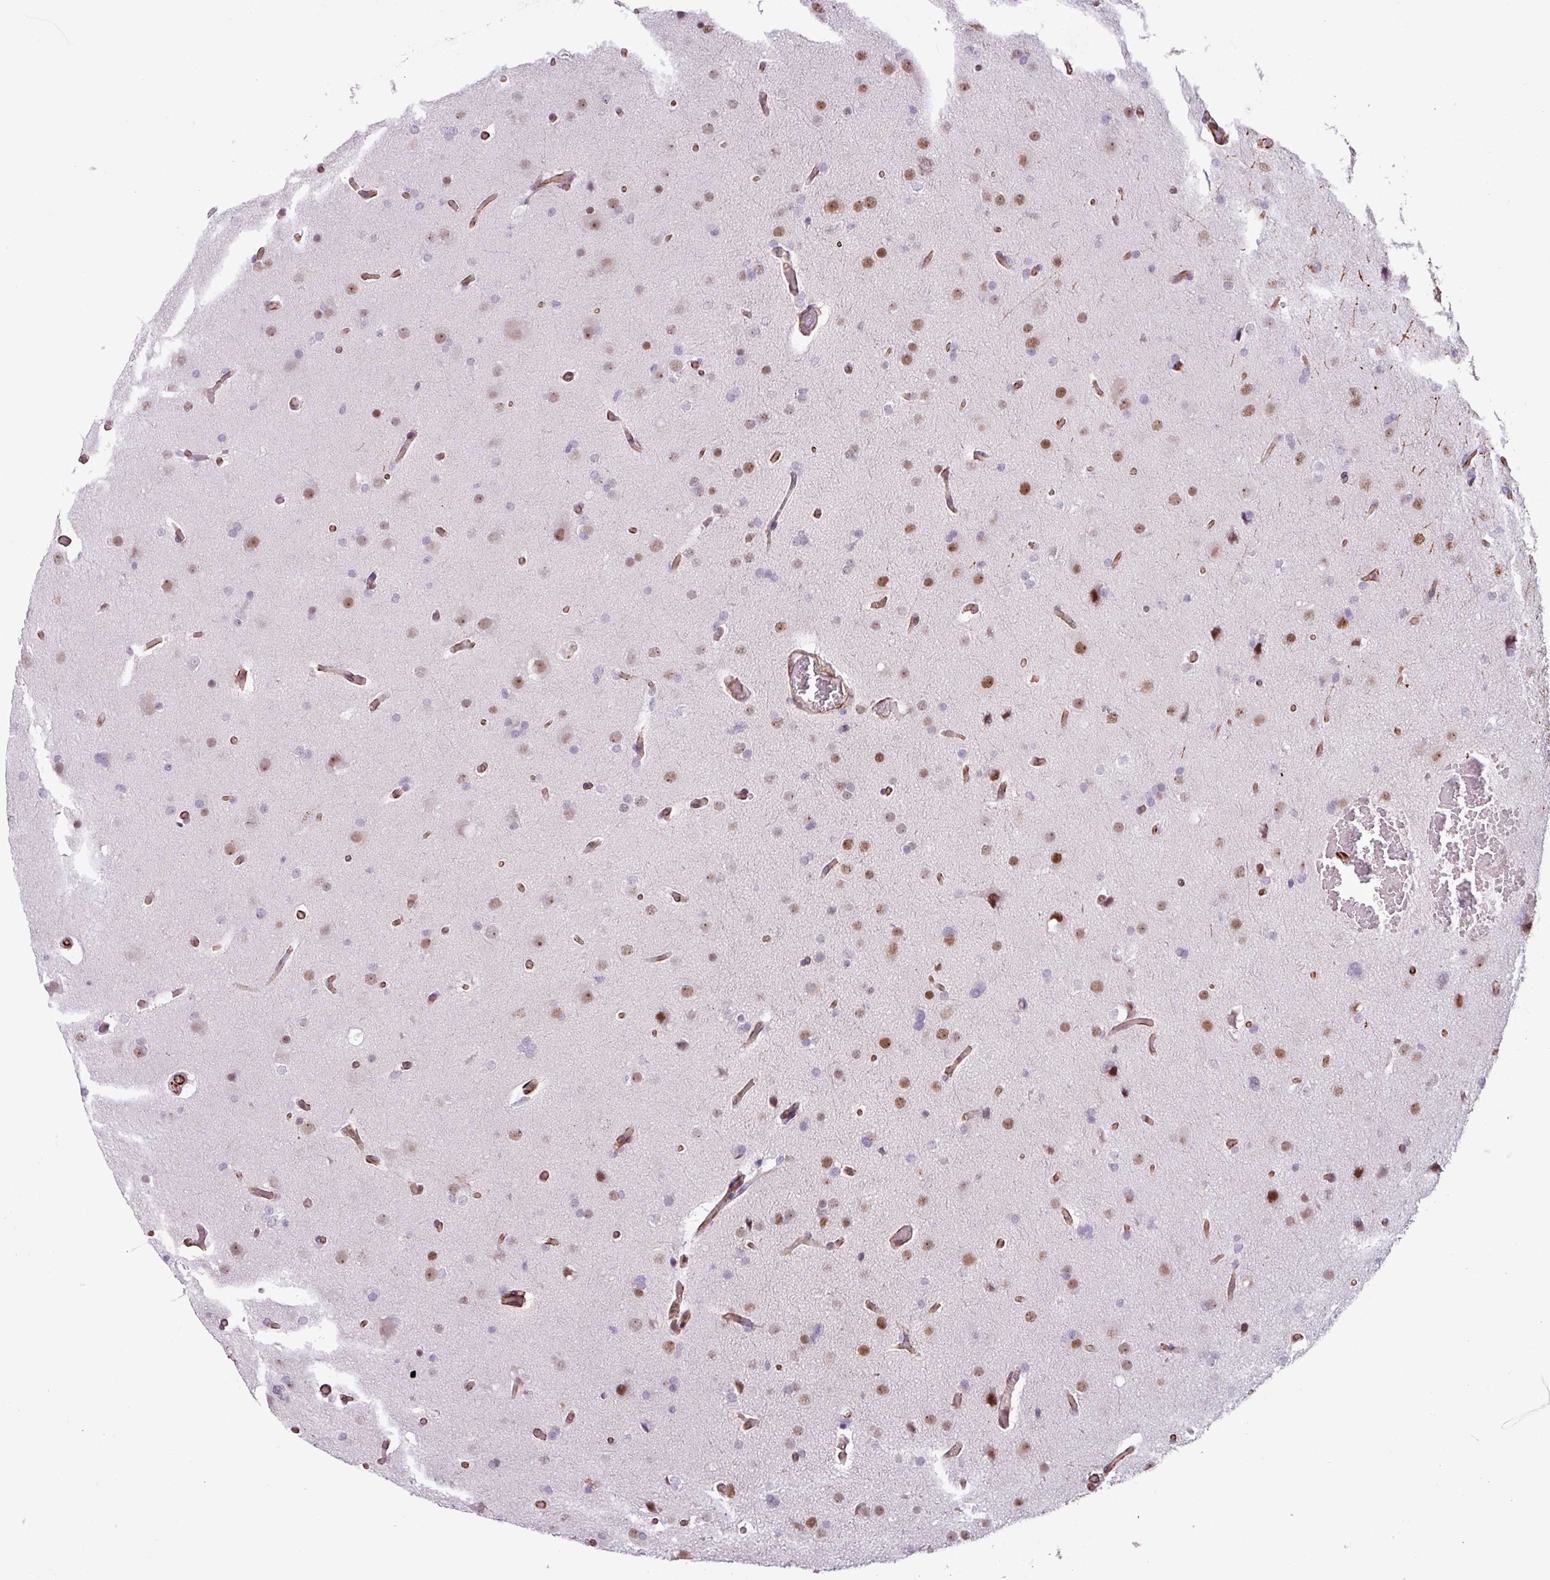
{"staining": {"intensity": "moderate", "quantity": "25%-75%", "location": "nuclear"}, "tissue": "glioma", "cell_type": "Tumor cells", "image_type": "cancer", "snomed": [{"axis": "morphology", "description": "Glioma, malignant, High grade"}, {"axis": "topography", "description": "Cerebral cortex"}], "caption": "Protein staining exhibits moderate nuclear positivity in about 25%-75% of tumor cells in malignant glioma (high-grade).", "gene": "CHD3", "patient": {"sex": "female", "age": 36}}